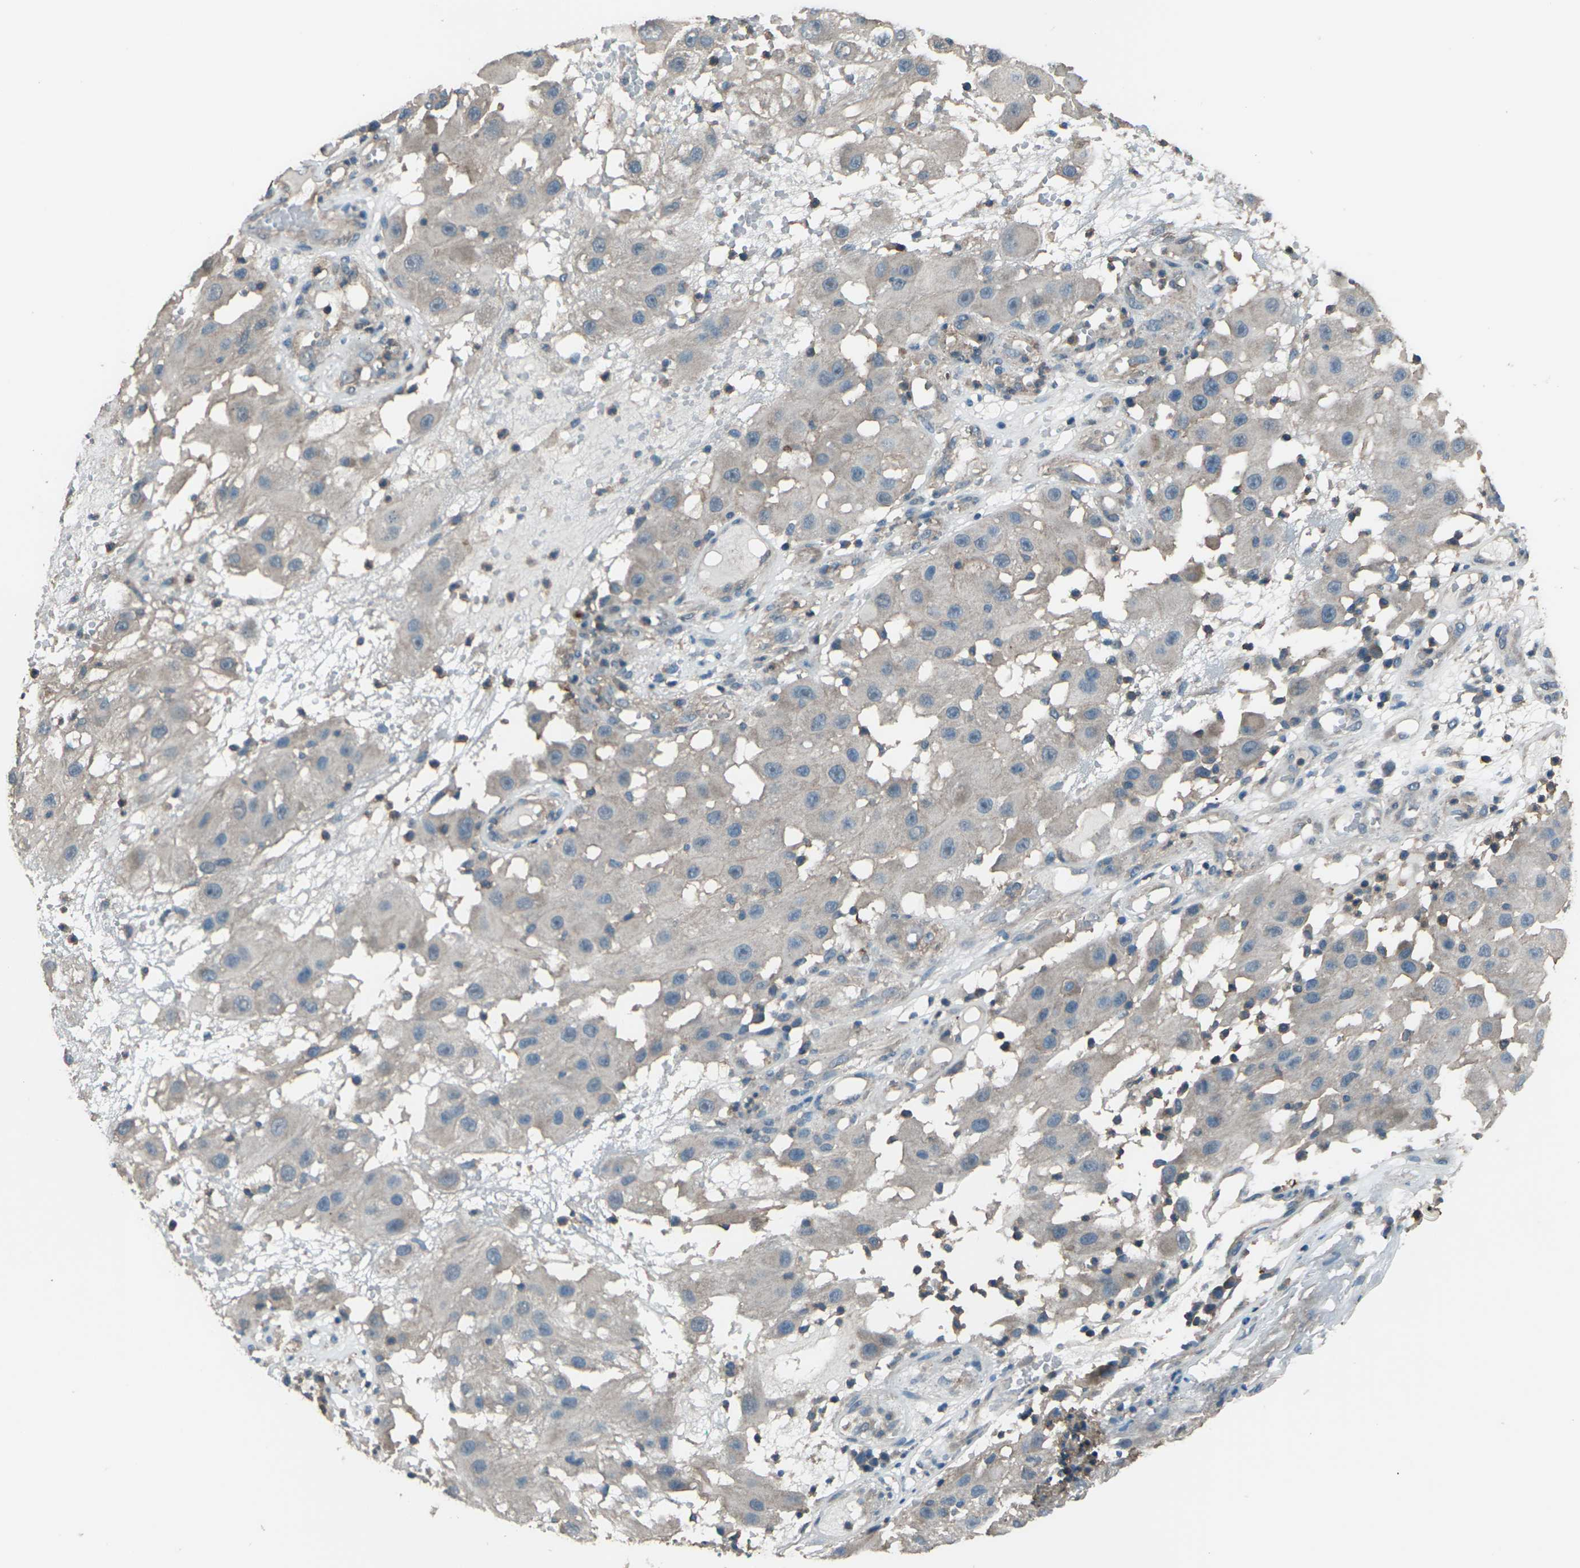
{"staining": {"intensity": "weak", "quantity": "<25%", "location": "cytoplasmic/membranous"}, "tissue": "melanoma", "cell_type": "Tumor cells", "image_type": "cancer", "snomed": [{"axis": "morphology", "description": "Malignant melanoma, NOS"}, {"axis": "topography", "description": "Skin"}], "caption": "IHC of human malignant melanoma demonstrates no expression in tumor cells. The staining is performed using DAB brown chromogen with nuclei counter-stained in using hematoxylin.", "gene": "CMTM4", "patient": {"sex": "female", "age": 81}}